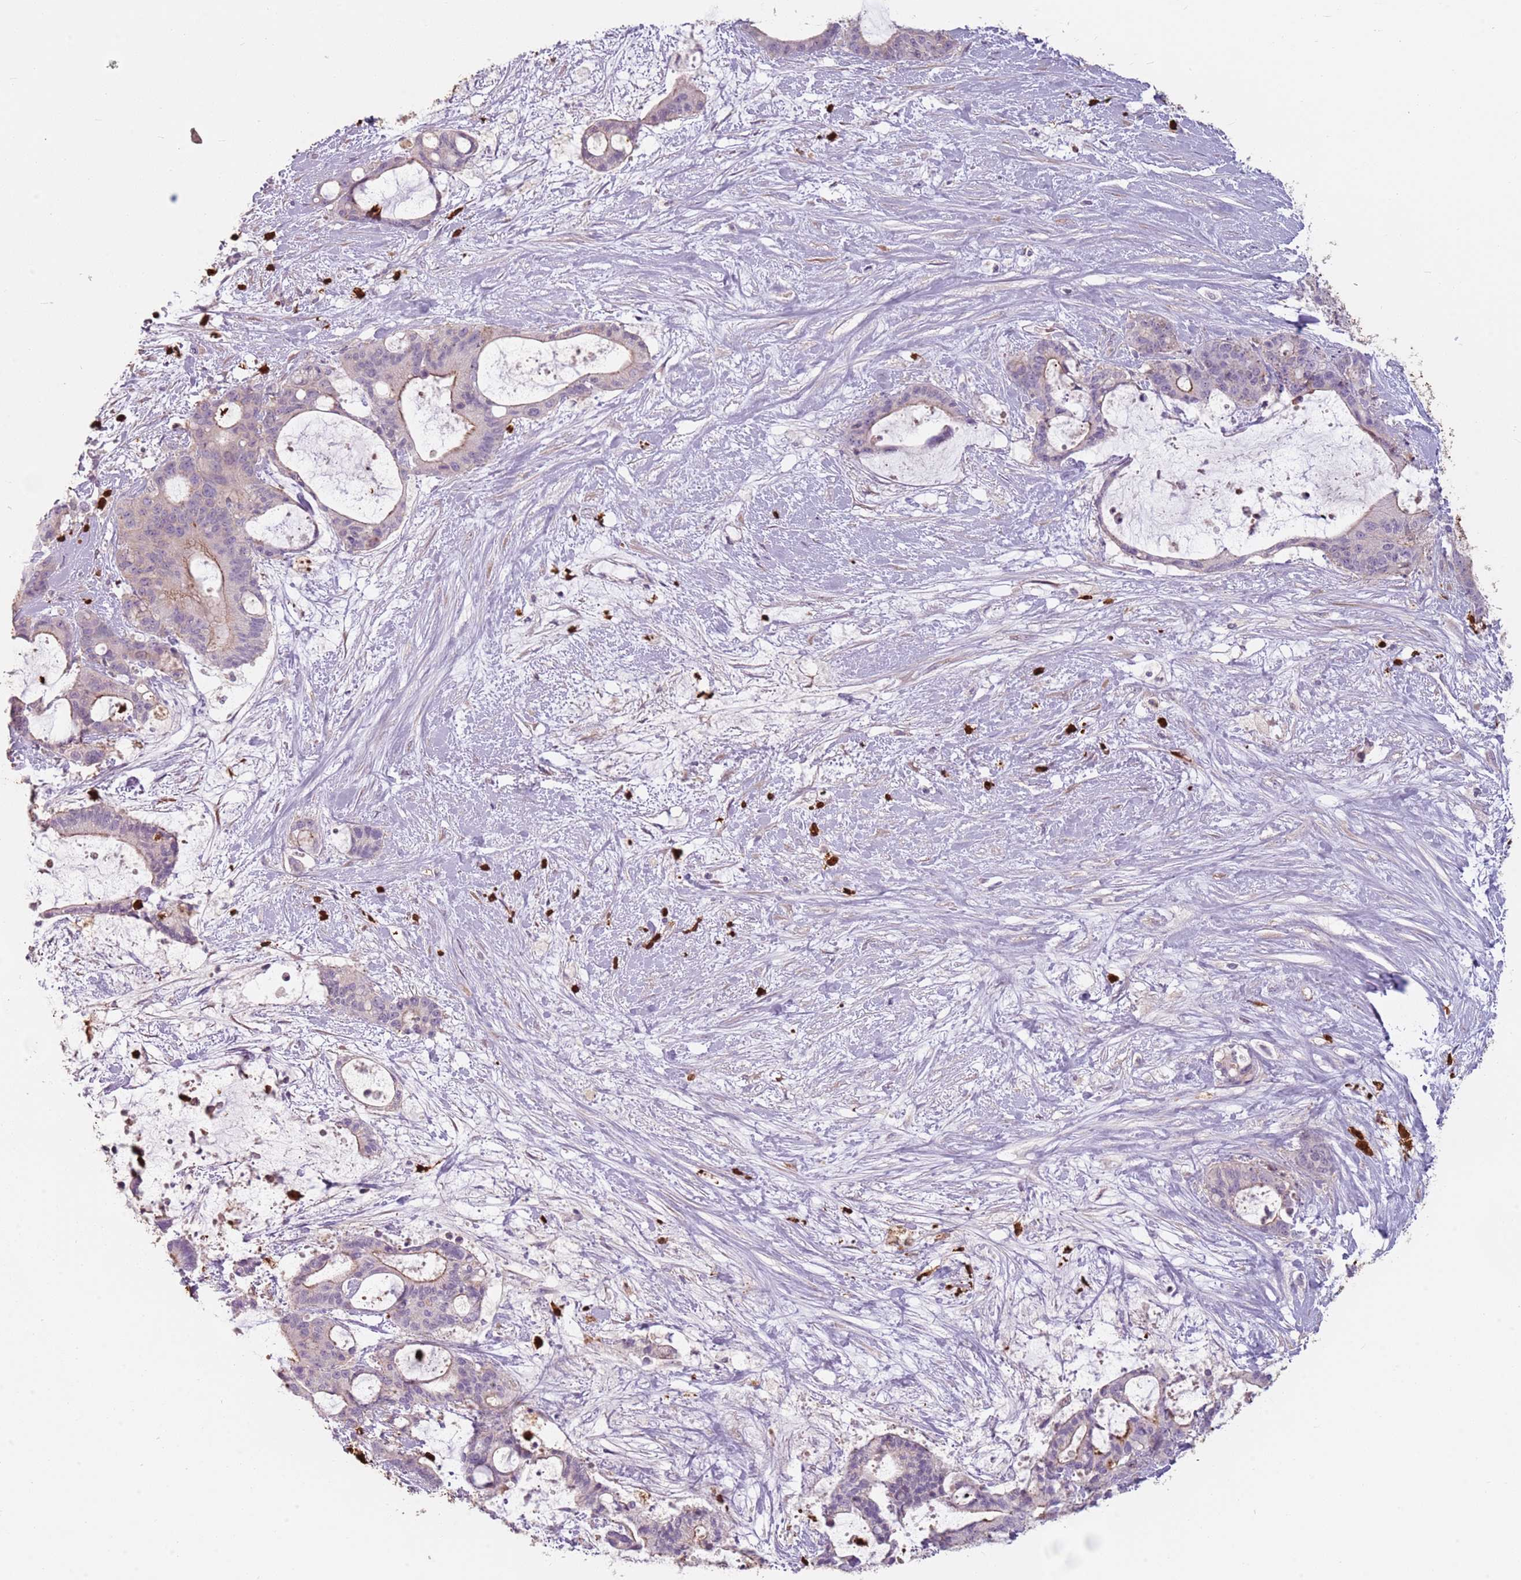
{"staining": {"intensity": "weak", "quantity": "<25%", "location": "cytoplasmic/membranous"}, "tissue": "liver cancer", "cell_type": "Tumor cells", "image_type": "cancer", "snomed": [{"axis": "morphology", "description": "Normal tissue, NOS"}, {"axis": "morphology", "description": "Cholangiocarcinoma"}, {"axis": "topography", "description": "Liver"}, {"axis": "topography", "description": "Peripheral nerve tissue"}], "caption": "Histopathology image shows no significant protein staining in tumor cells of liver cancer (cholangiocarcinoma).", "gene": "SPAG4", "patient": {"sex": "female", "age": 73}}